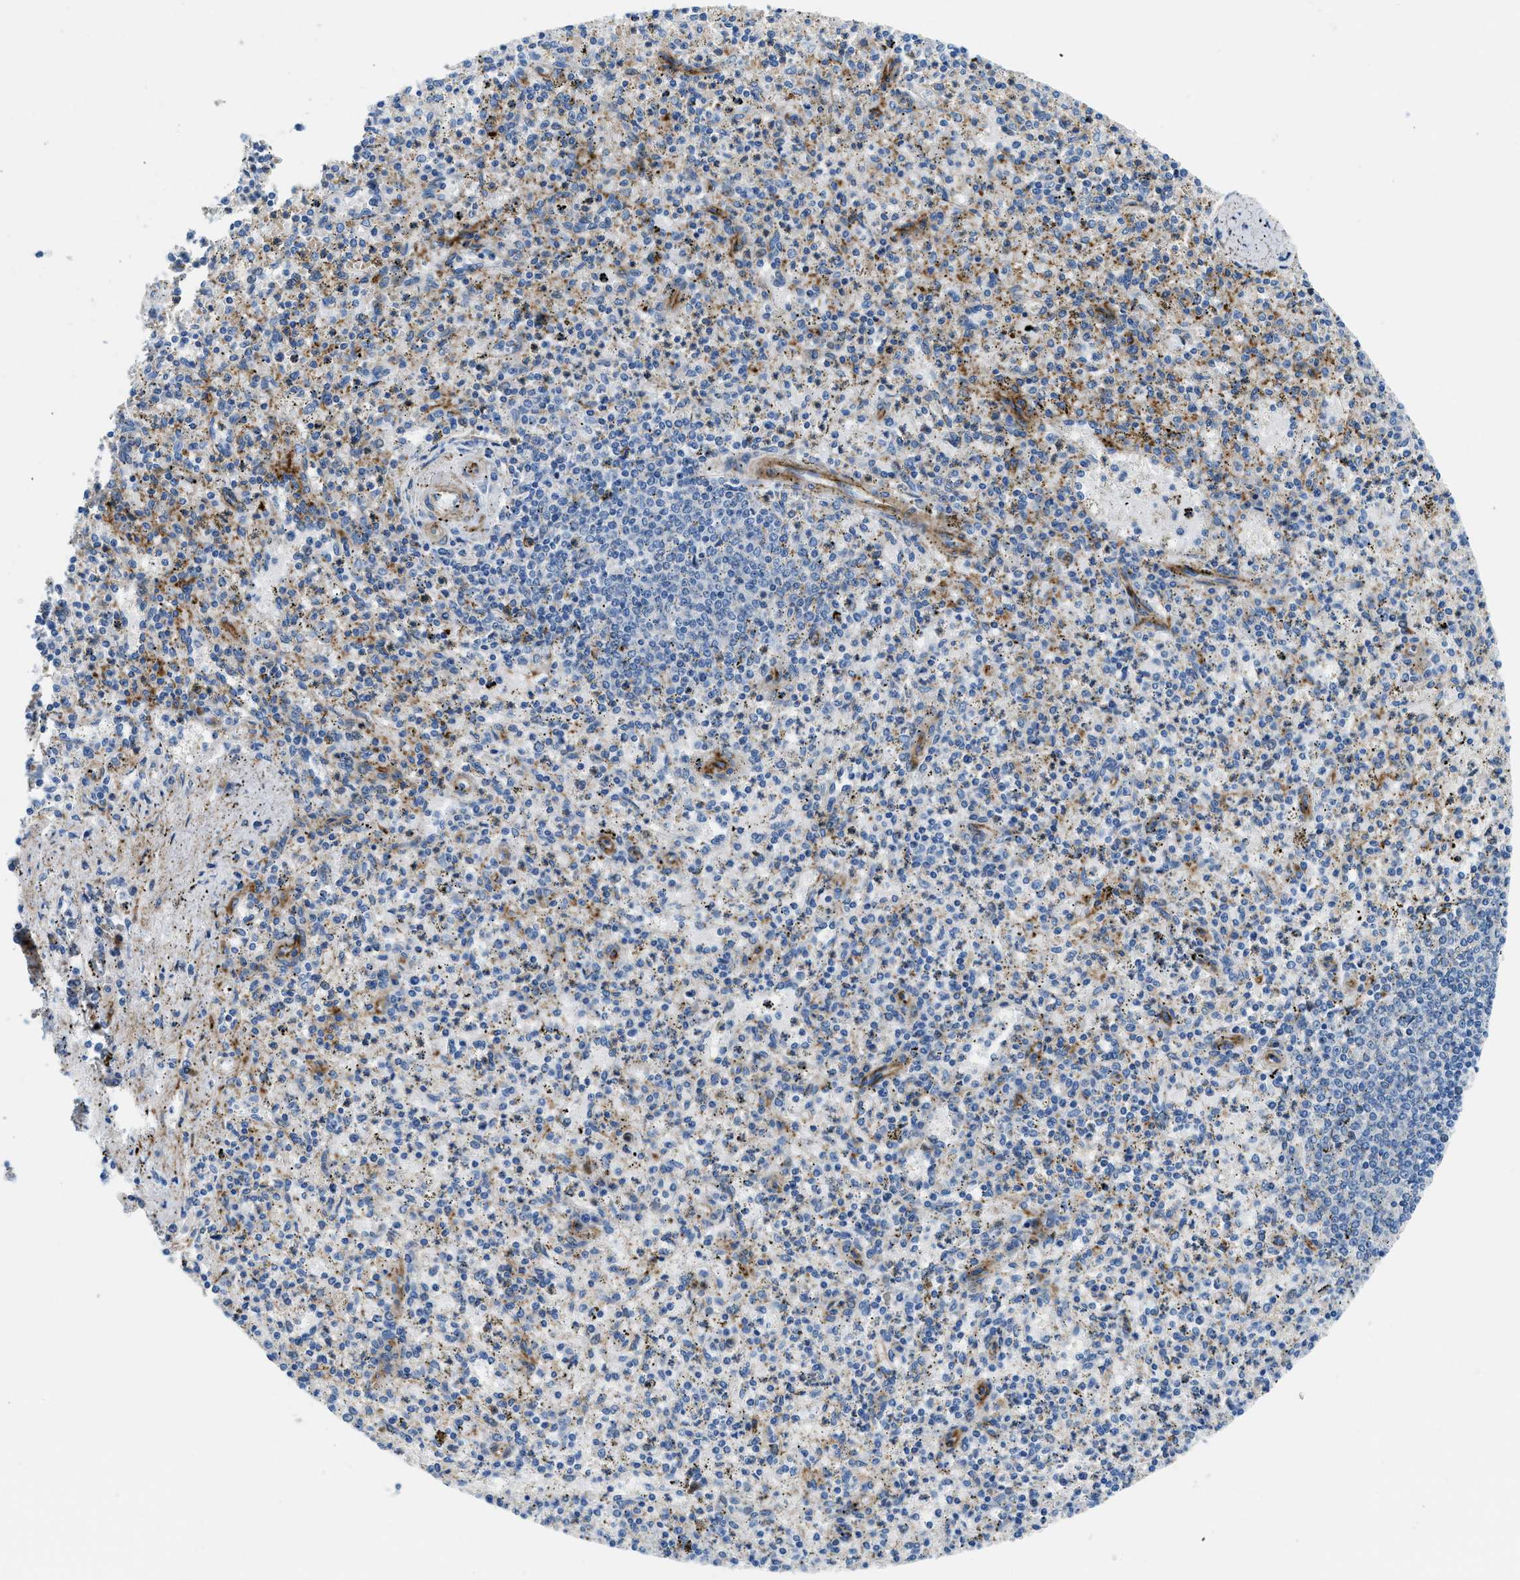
{"staining": {"intensity": "weak", "quantity": "25%-75%", "location": "cytoplasmic/membranous"}, "tissue": "spleen", "cell_type": "Cells in red pulp", "image_type": "normal", "snomed": [{"axis": "morphology", "description": "Normal tissue, NOS"}, {"axis": "topography", "description": "Spleen"}], "caption": "Brown immunohistochemical staining in benign spleen demonstrates weak cytoplasmic/membranous staining in about 25%-75% of cells in red pulp.", "gene": "CUTA", "patient": {"sex": "male", "age": 72}}